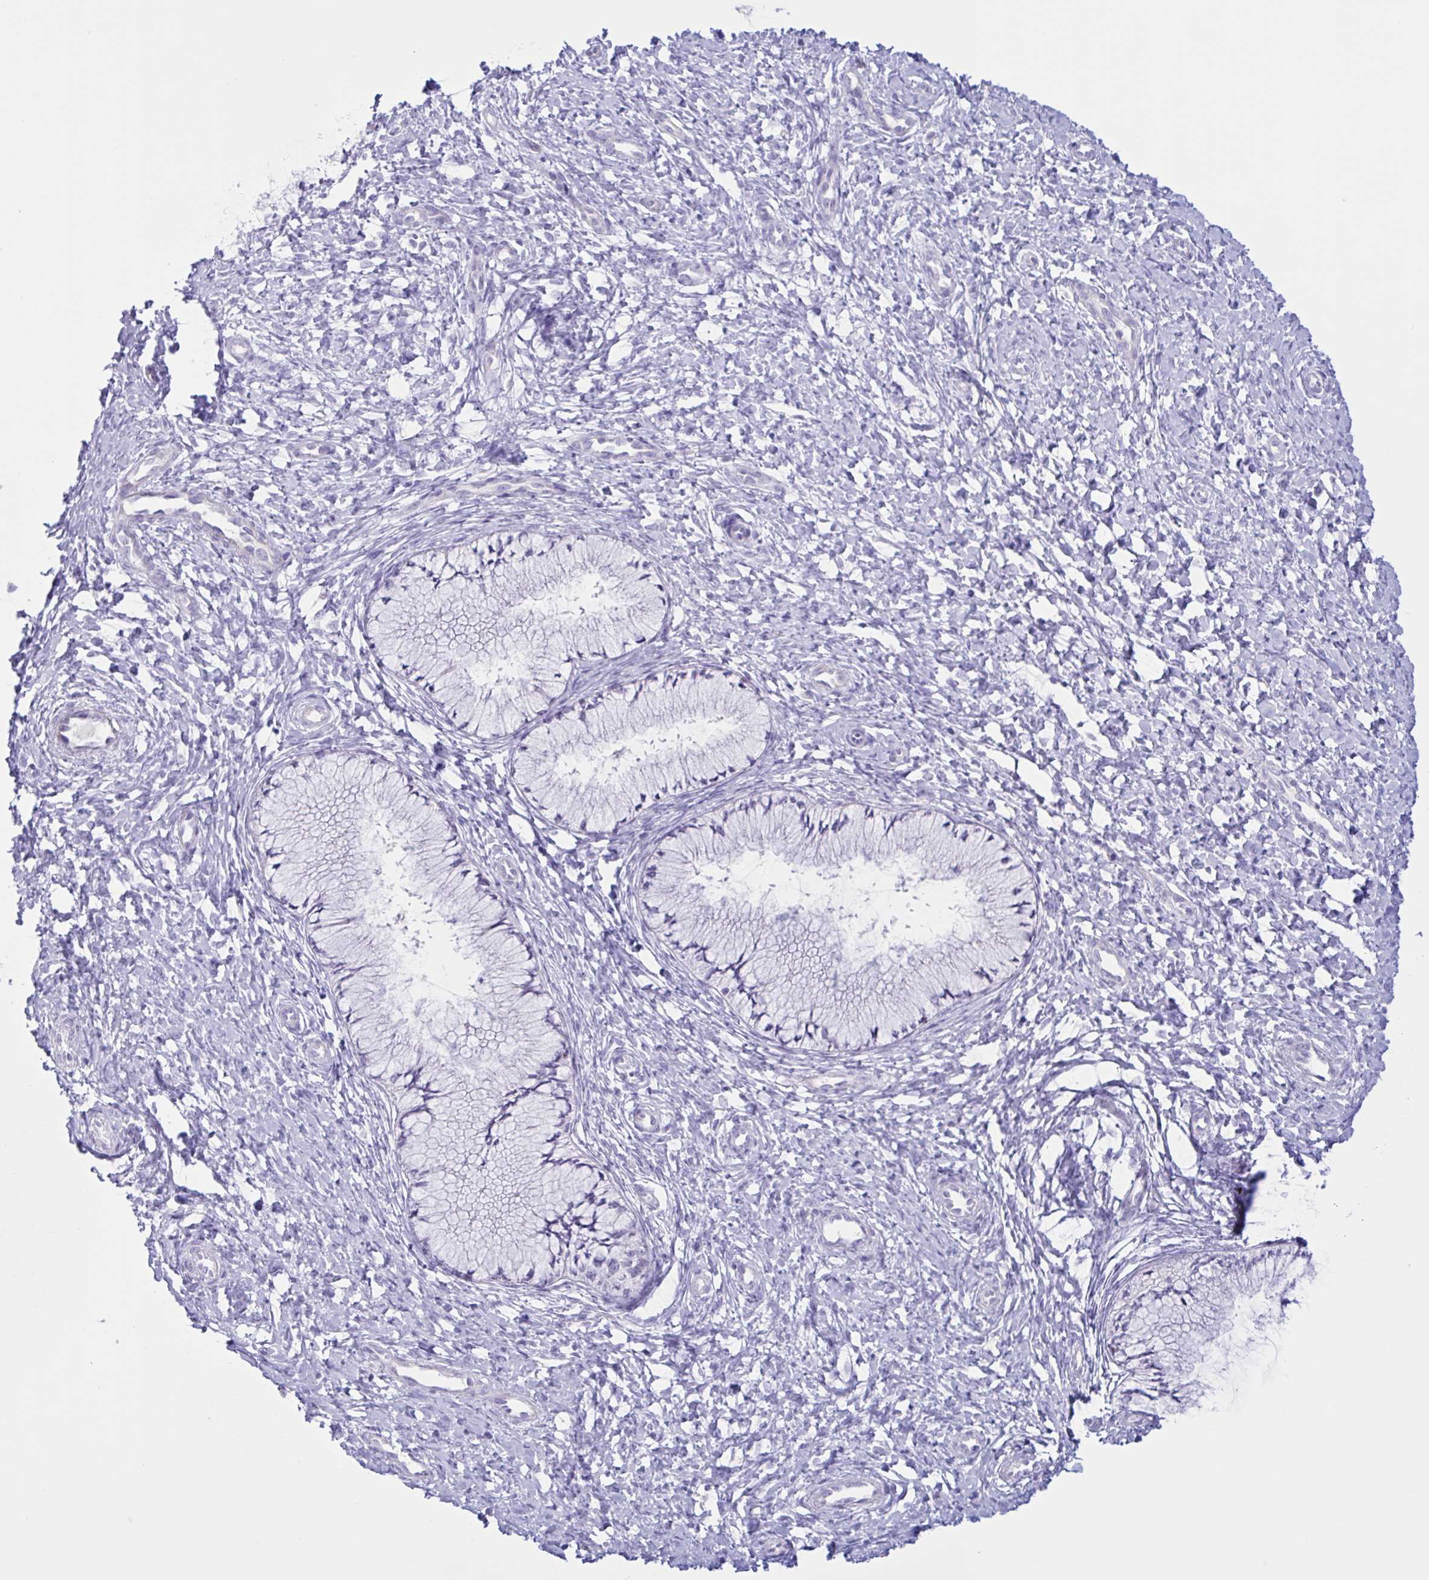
{"staining": {"intensity": "negative", "quantity": "none", "location": "none"}, "tissue": "cervix", "cell_type": "Glandular cells", "image_type": "normal", "snomed": [{"axis": "morphology", "description": "Normal tissue, NOS"}, {"axis": "topography", "description": "Cervix"}], "caption": "Cervix stained for a protein using immunohistochemistry (IHC) shows no expression glandular cells.", "gene": "XCL1", "patient": {"sex": "female", "age": 37}}